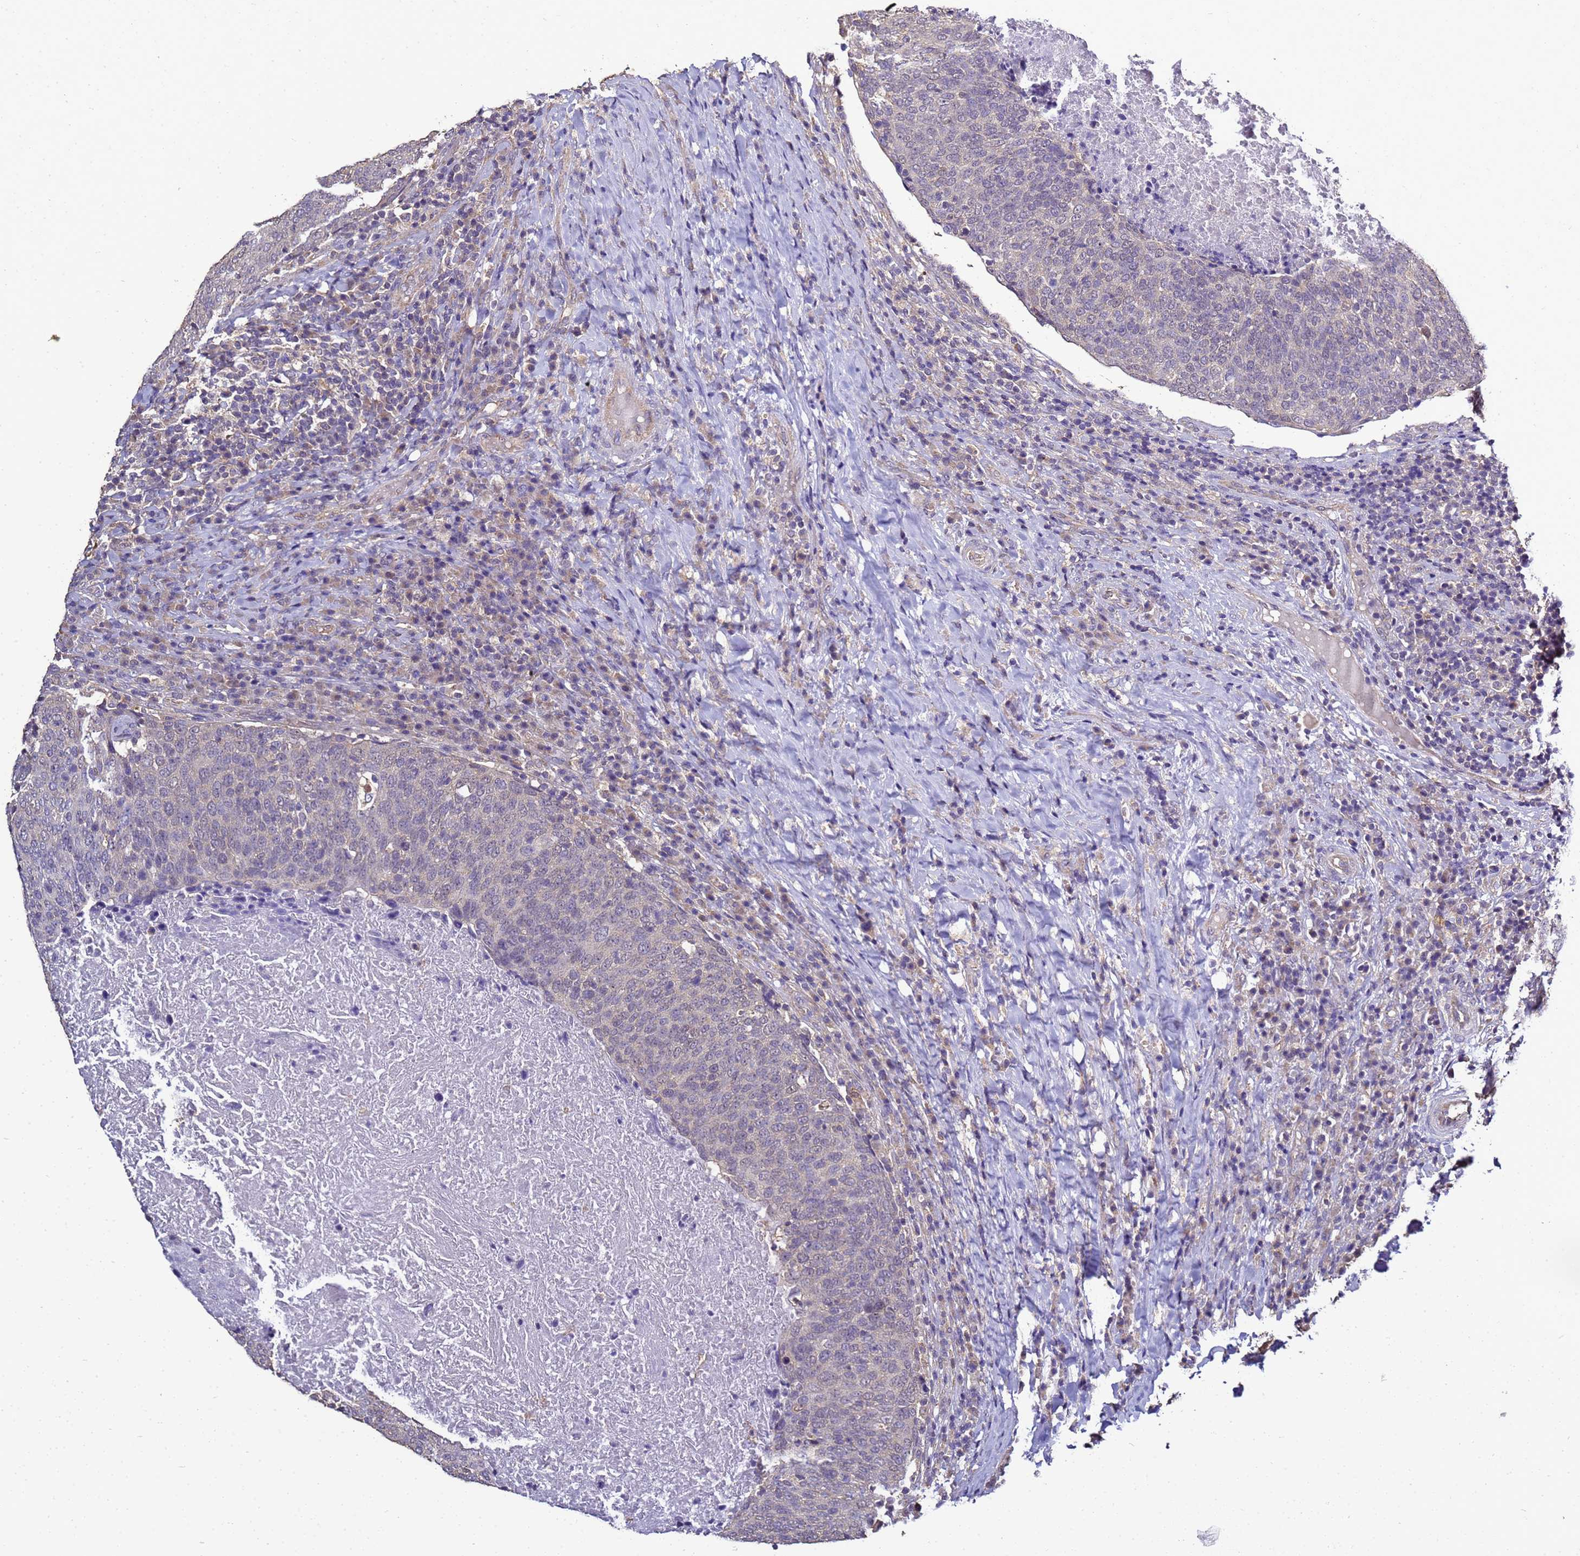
{"staining": {"intensity": "negative", "quantity": "none", "location": "none"}, "tissue": "head and neck cancer", "cell_type": "Tumor cells", "image_type": "cancer", "snomed": [{"axis": "morphology", "description": "Squamous cell carcinoma, NOS"}, {"axis": "morphology", "description": "Squamous cell carcinoma, metastatic, NOS"}, {"axis": "topography", "description": "Lymph node"}, {"axis": "topography", "description": "Head-Neck"}], "caption": "DAB immunohistochemical staining of human head and neck cancer (squamous cell carcinoma) displays no significant staining in tumor cells.", "gene": "ENOPH1", "patient": {"sex": "male", "age": 62}}